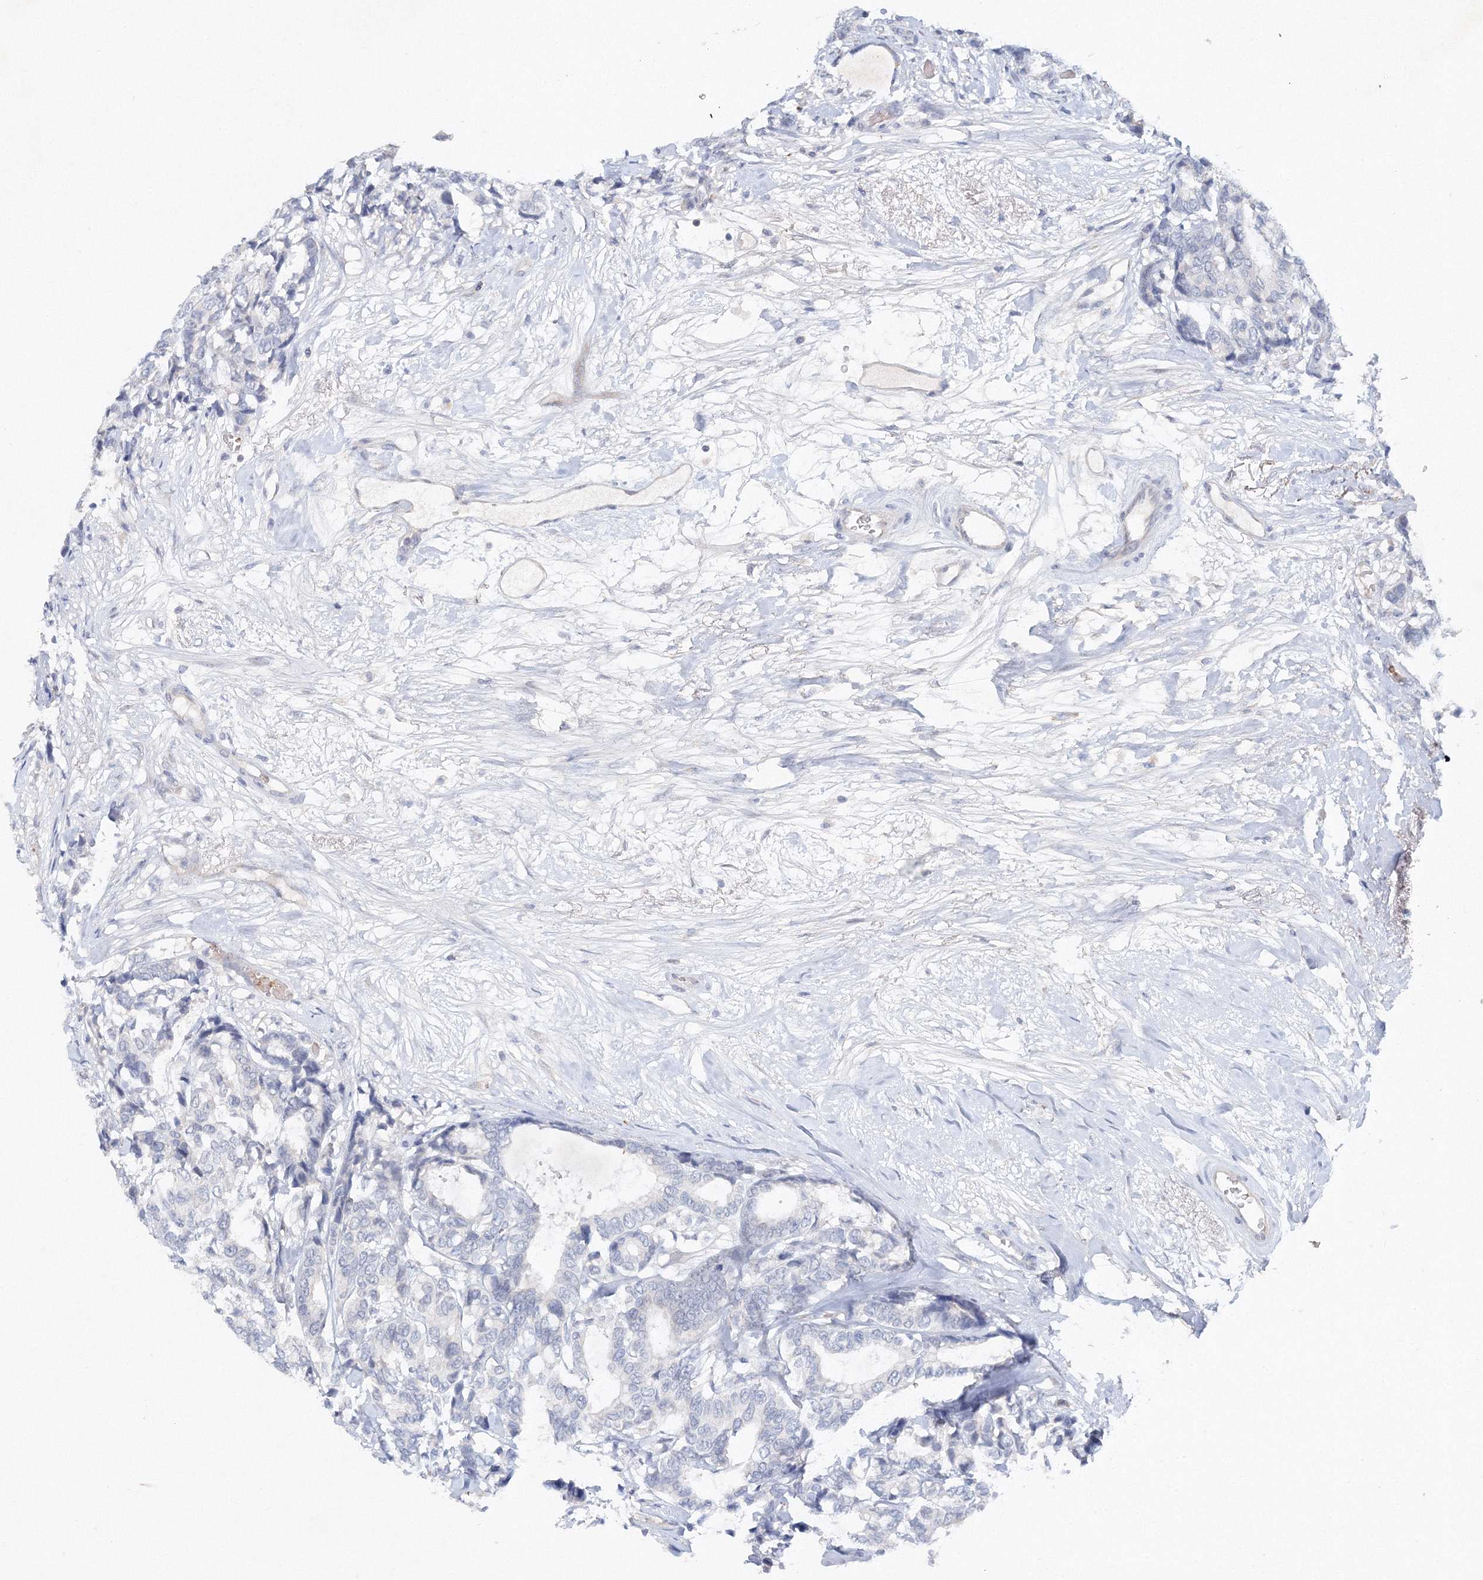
{"staining": {"intensity": "negative", "quantity": "none", "location": "none"}, "tissue": "breast cancer", "cell_type": "Tumor cells", "image_type": "cancer", "snomed": [{"axis": "morphology", "description": "Duct carcinoma"}, {"axis": "topography", "description": "Breast"}], "caption": "Immunohistochemistry (IHC) histopathology image of human breast infiltrating ductal carcinoma stained for a protein (brown), which demonstrates no expression in tumor cells. Brightfield microscopy of immunohistochemistry stained with DAB (brown) and hematoxylin (blue), captured at high magnification.", "gene": "SH3BP5", "patient": {"sex": "female", "age": 87}}